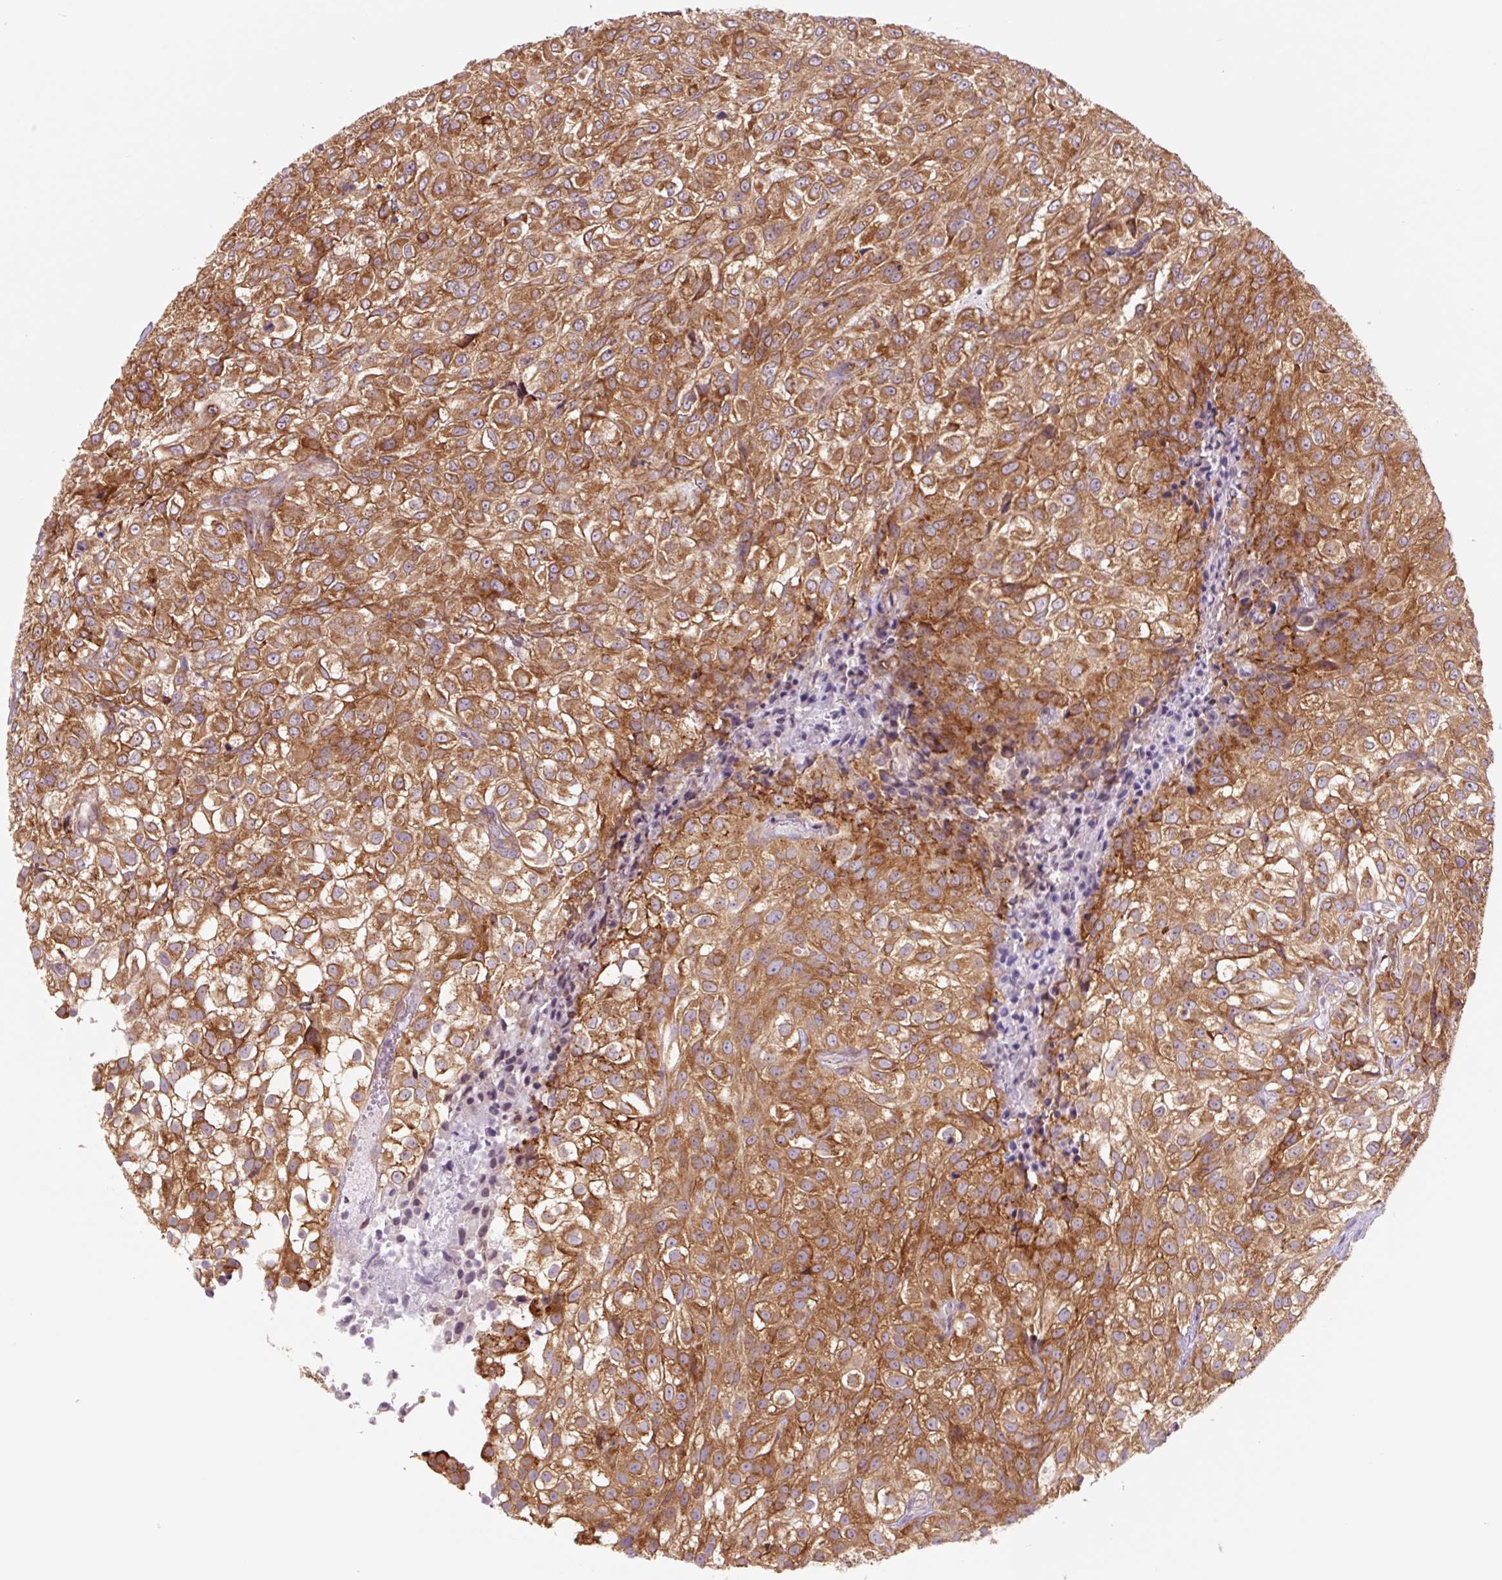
{"staining": {"intensity": "strong", "quantity": ">75%", "location": "cytoplasmic/membranous"}, "tissue": "urothelial cancer", "cell_type": "Tumor cells", "image_type": "cancer", "snomed": [{"axis": "morphology", "description": "Urothelial carcinoma, High grade"}, {"axis": "topography", "description": "Urinary bladder"}], "caption": "Immunohistochemistry of human urothelial cancer displays high levels of strong cytoplasmic/membranous staining in approximately >75% of tumor cells. (IHC, brightfield microscopy, high magnification).", "gene": "RPL41", "patient": {"sex": "male", "age": 56}}